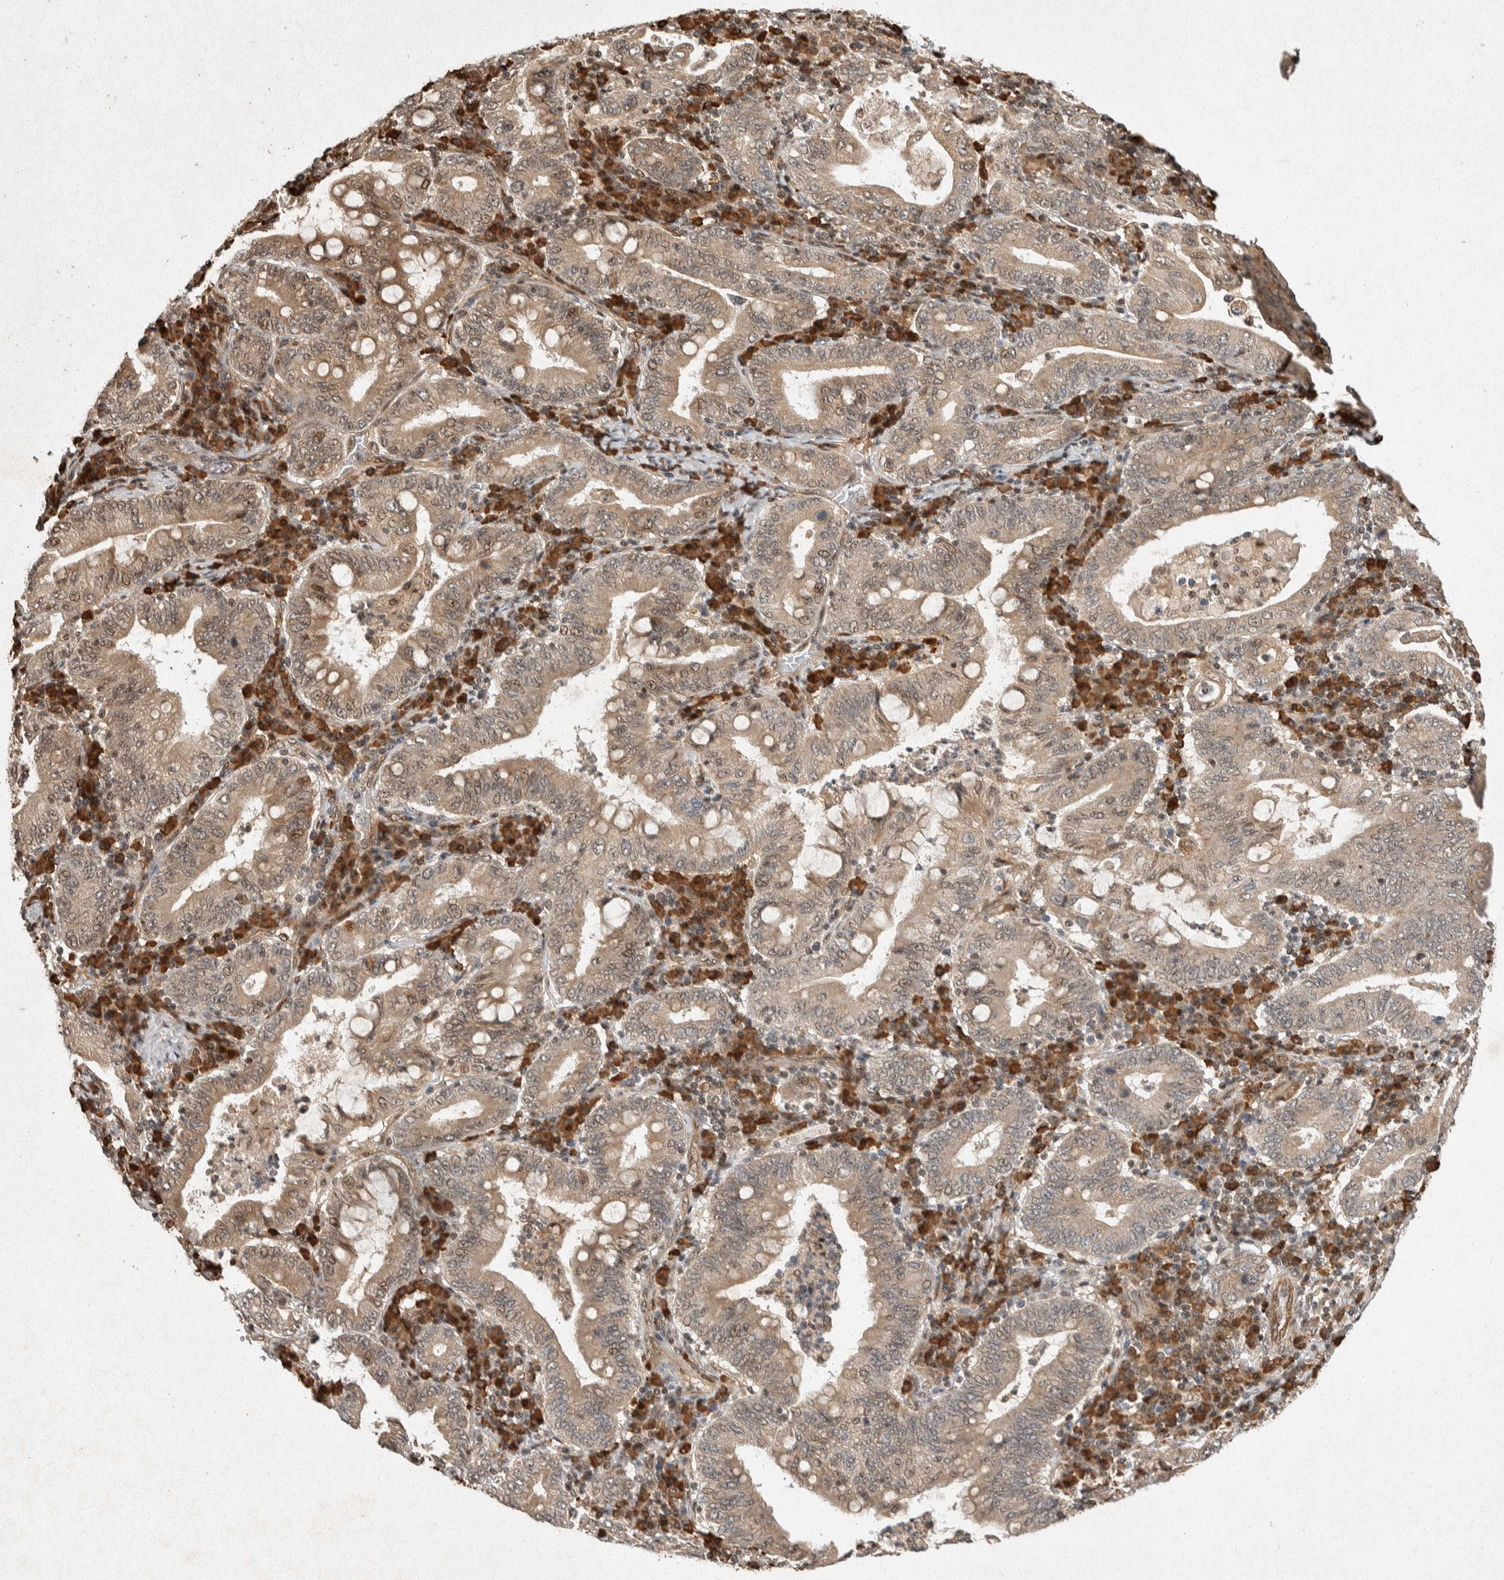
{"staining": {"intensity": "moderate", "quantity": ">75%", "location": "cytoplasmic/membranous,nuclear"}, "tissue": "stomach cancer", "cell_type": "Tumor cells", "image_type": "cancer", "snomed": [{"axis": "morphology", "description": "Normal tissue, NOS"}, {"axis": "morphology", "description": "Adenocarcinoma, NOS"}, {"axis": "topography", "description": "Esophagus"}, {"axis": "topography", "description": "Stomach, upper"}, {"axis": "topography", "description": "Peripheral nerve tissue"}], "caption": "Immunohistochemistry (IHC) (DAB) staining of adenocarcinoma (stomach) exhibits moderate cytoplasmic/membranous and nuclear protein positivity in about >75% of tumor cells.", "gene": "TOR1B", "patient": {"sex": "male", "age": 62}}